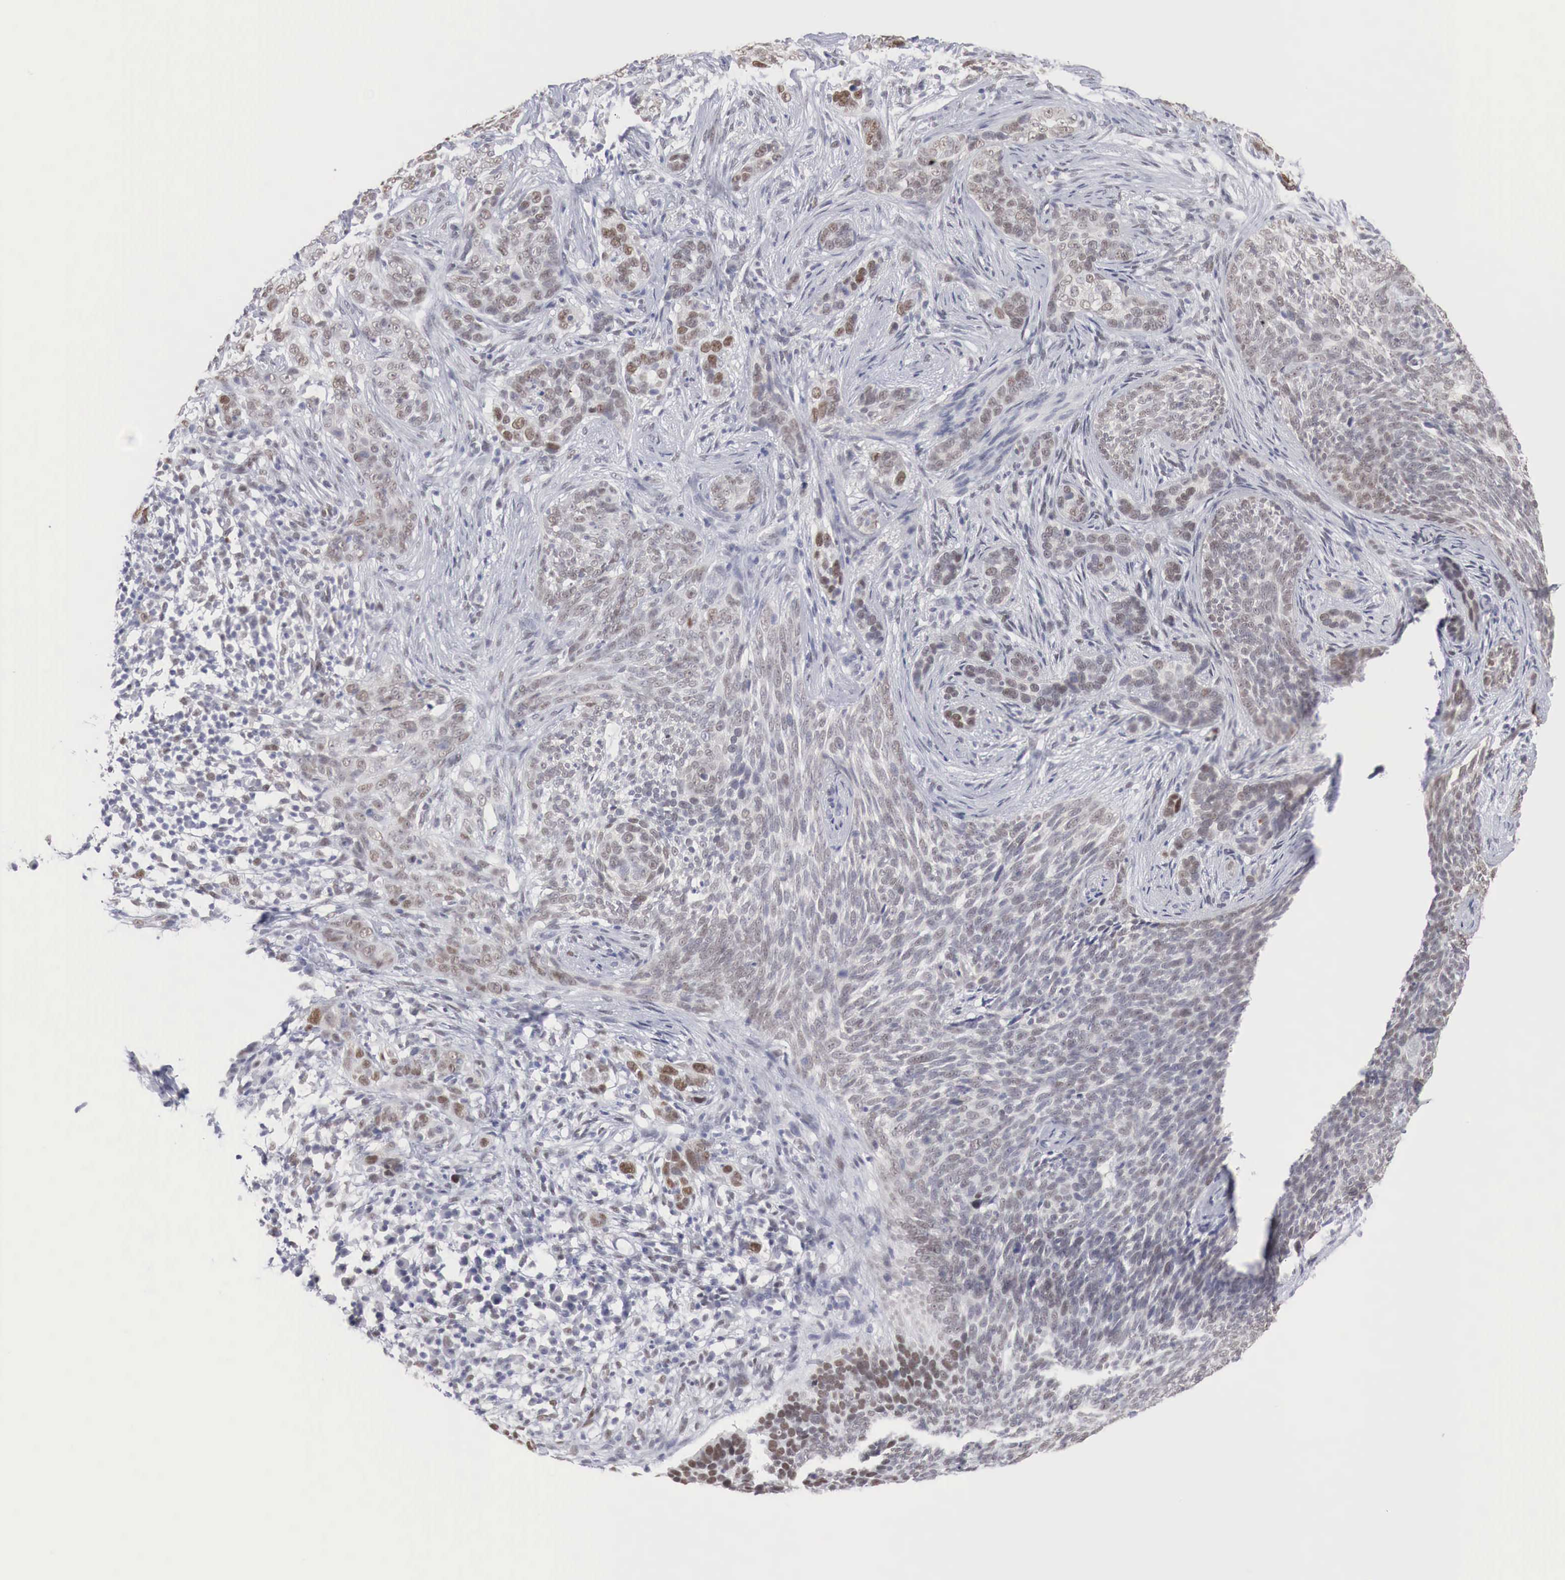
{"staining": {"intensity": "moderate", "quantity": ">75%", "location": "nuclear"}, "tissue": "skin cancer", "cell_type": "Tumor cells", "image_type": "cancer", "snomed": [{"axis": "morphology", "description": "Basal cell carcinoma"}, {"axis": "topography", "description": "Skin"}], "caption": "High-magnification brightfield microscopy of basal cell carcinoma (skin) stained with DAB (brown) and counterstained with hematoxylin (blue). tumor cells exhibit moderate nuclear staining is present in about>75% of cells.", "gene": "FOXP2", "patient": {"sex": "male", "age": 89}}